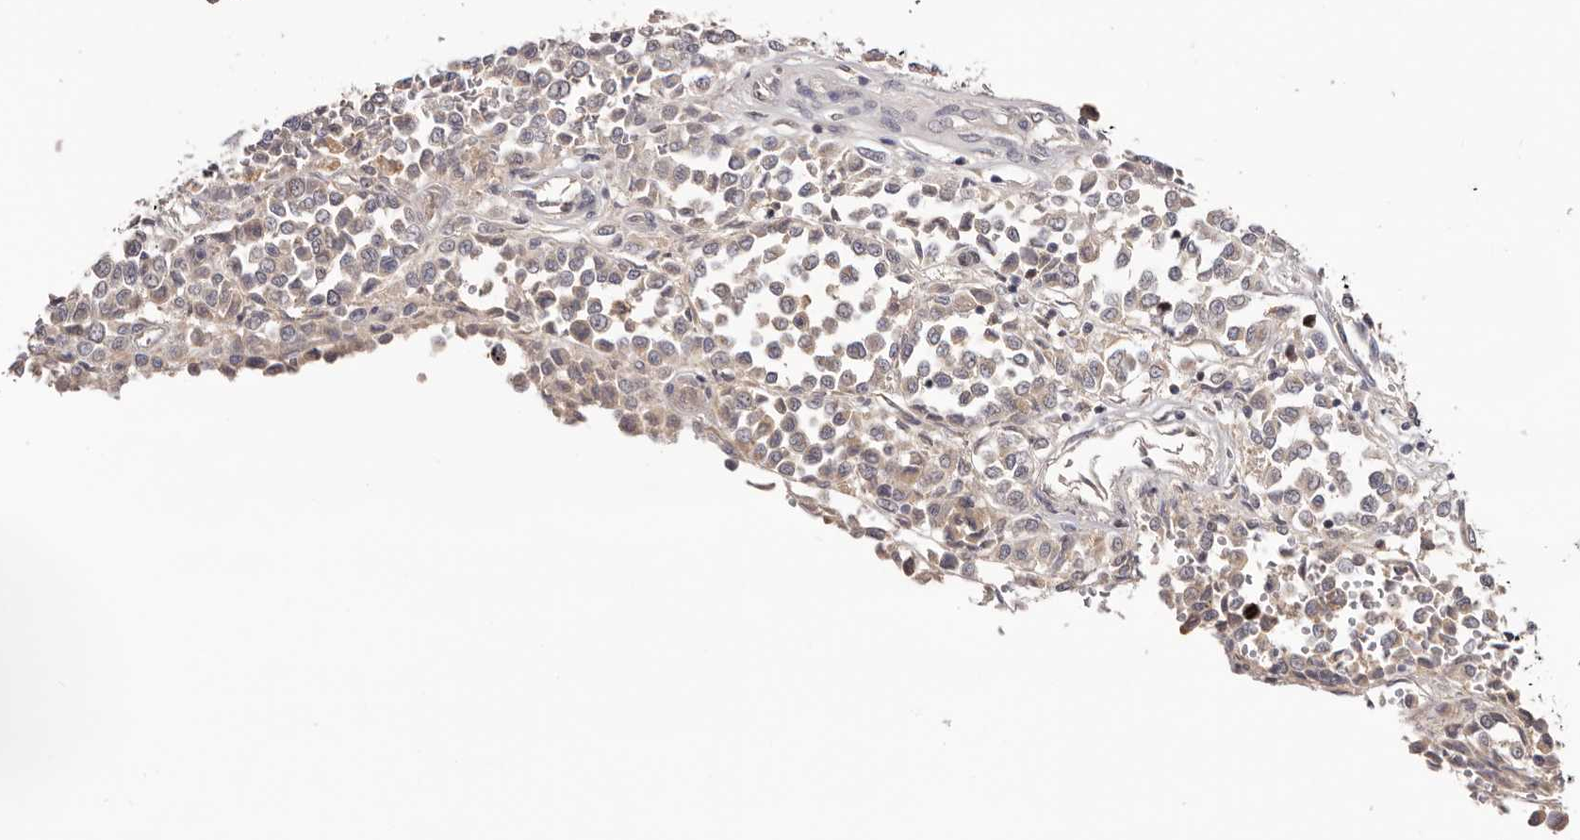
{"staining": {"intensity": "weak", "quantity": "<25%", "location": "cytoplasmic/membranous"}, "tissue": "melanoma", "cell_type": "Tumor cells", "image_type": "cancer", "snomed": [{"axis": "morphology", "description": "Malignant melanoma, Metastatic site"}, {"axis": "topography", "description": "Pancreas"}], "caption": "This is an IHC histopathology image of malignant melanoma (metastatic site). There is no expression in tumor cells.", "gene": "CCDC190", "patient": {"sex": "female", "age": 30}}